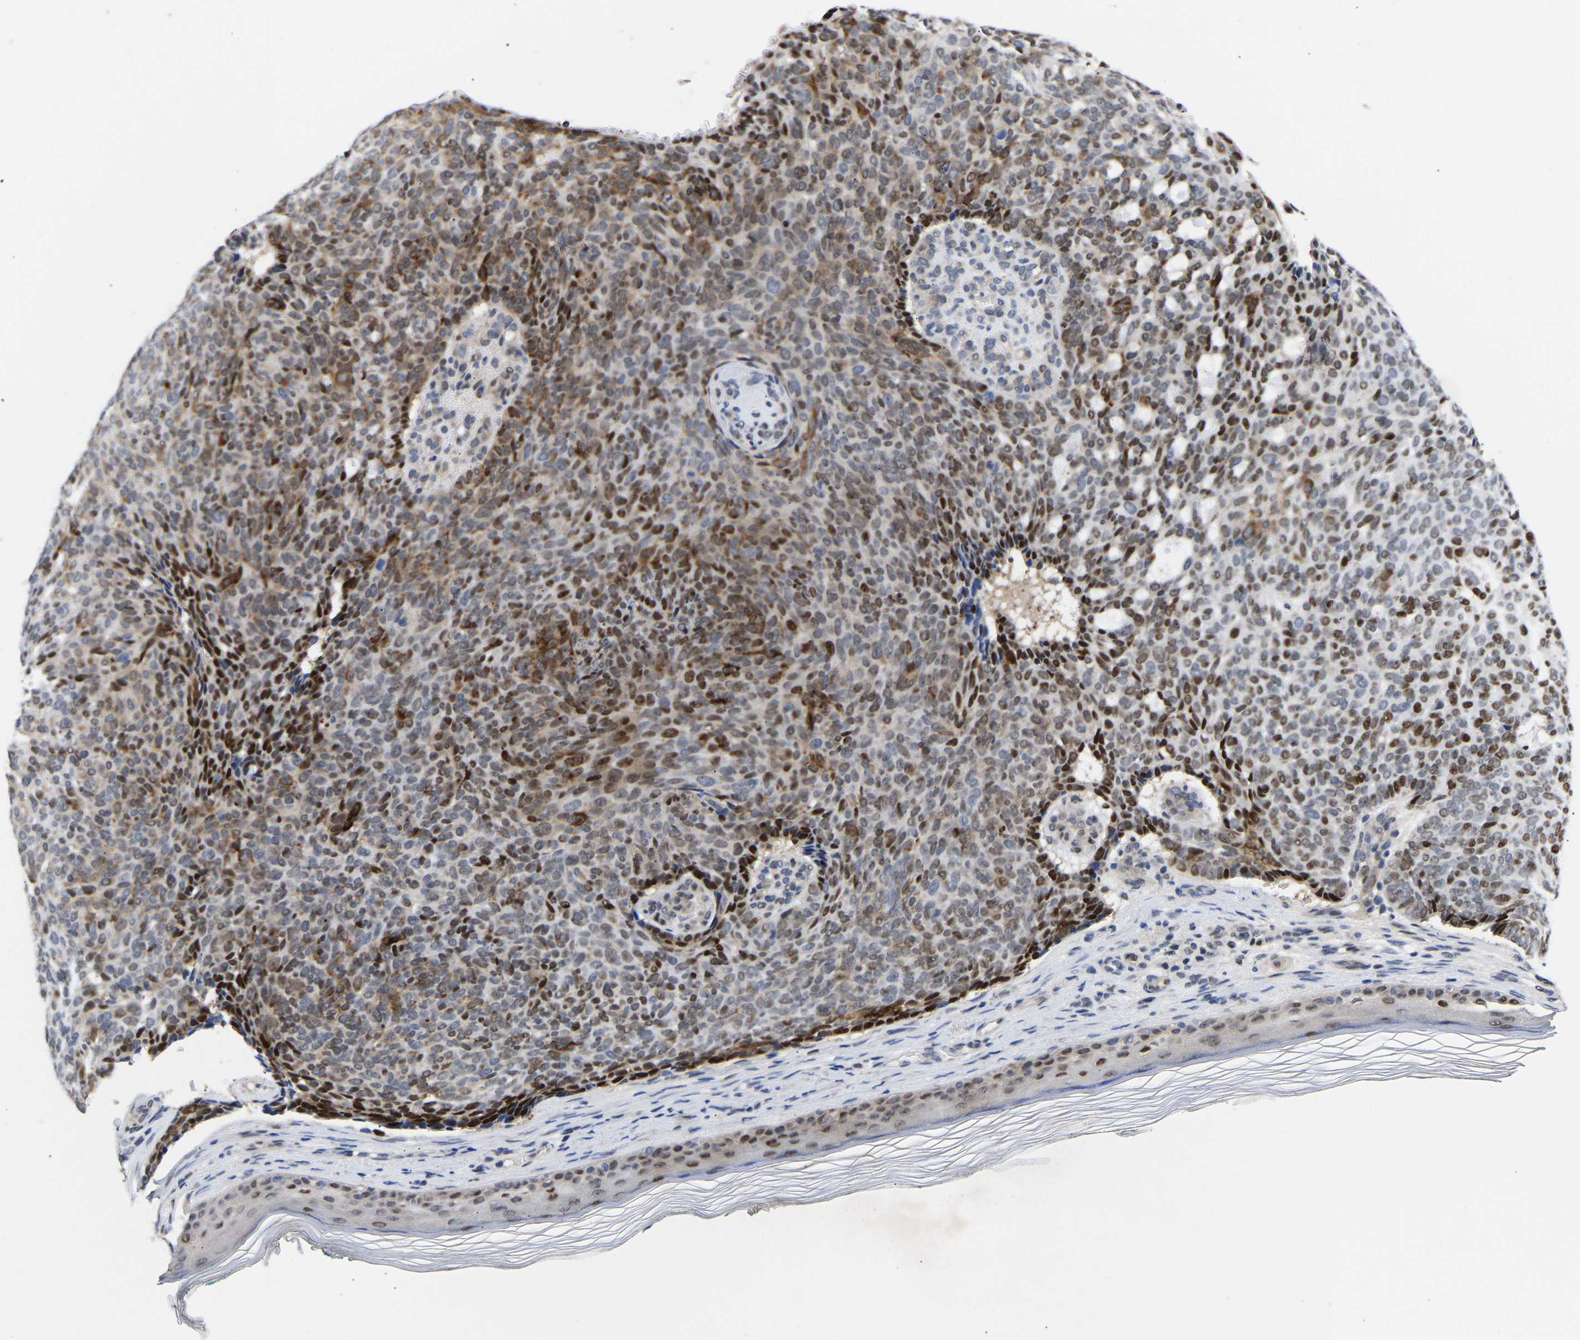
{"staining": {"intensity": "moderate", "quantity": ">75%", "location": "nuclear"}, "tissue": "skin cancer", "cell_type": "Tumor cells", "image_type": "cancer", "snomed": [{"axis": "morphology", "description": "Basal cell carcinoma"}, {"axis": "topography", "description": "Skin"}], "caption": "Immunohistochemical staining of skin cancer displays medium levels of moderate nuclear expression in about >75% of tumor cells. (IHC, brightfield microscopy, high magnification).", "gene": "PTRHD1", "patient": {"sex": "male", "age": 61}}